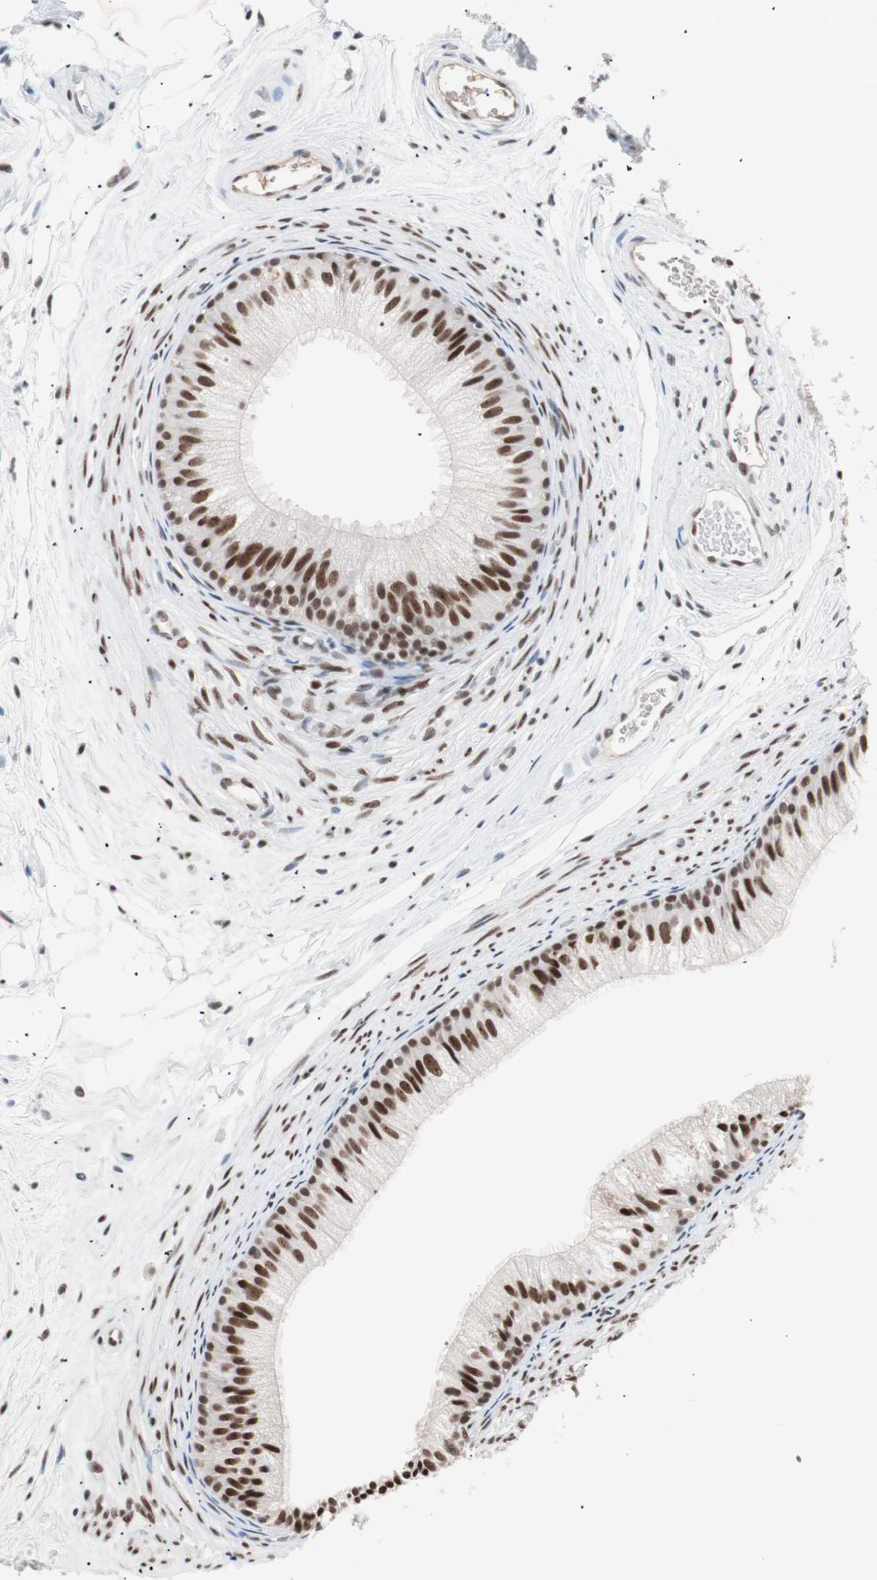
{"staining": {"intensity": "strong", "quantity": ">75%", "location": "nuclear"}, "tissue": "epididymis", "cell_type": "Glandular cells", "image_type": "normal", "snomed": [{"axis": "morphology", "description": "Normal tissue, NOS"}, {"axis": "topography", "description": "Epididymis"}], "caption": "The immunohistochemical stain highlights strong nuclear expression in glandular cells of benign epididymis. (DAB (3,3'-diaminobenzidine) = brown stain, brightfield microscopy at high magnification).", "gene": "LIG3", "patient": {"sex": "male", "age": 56}}